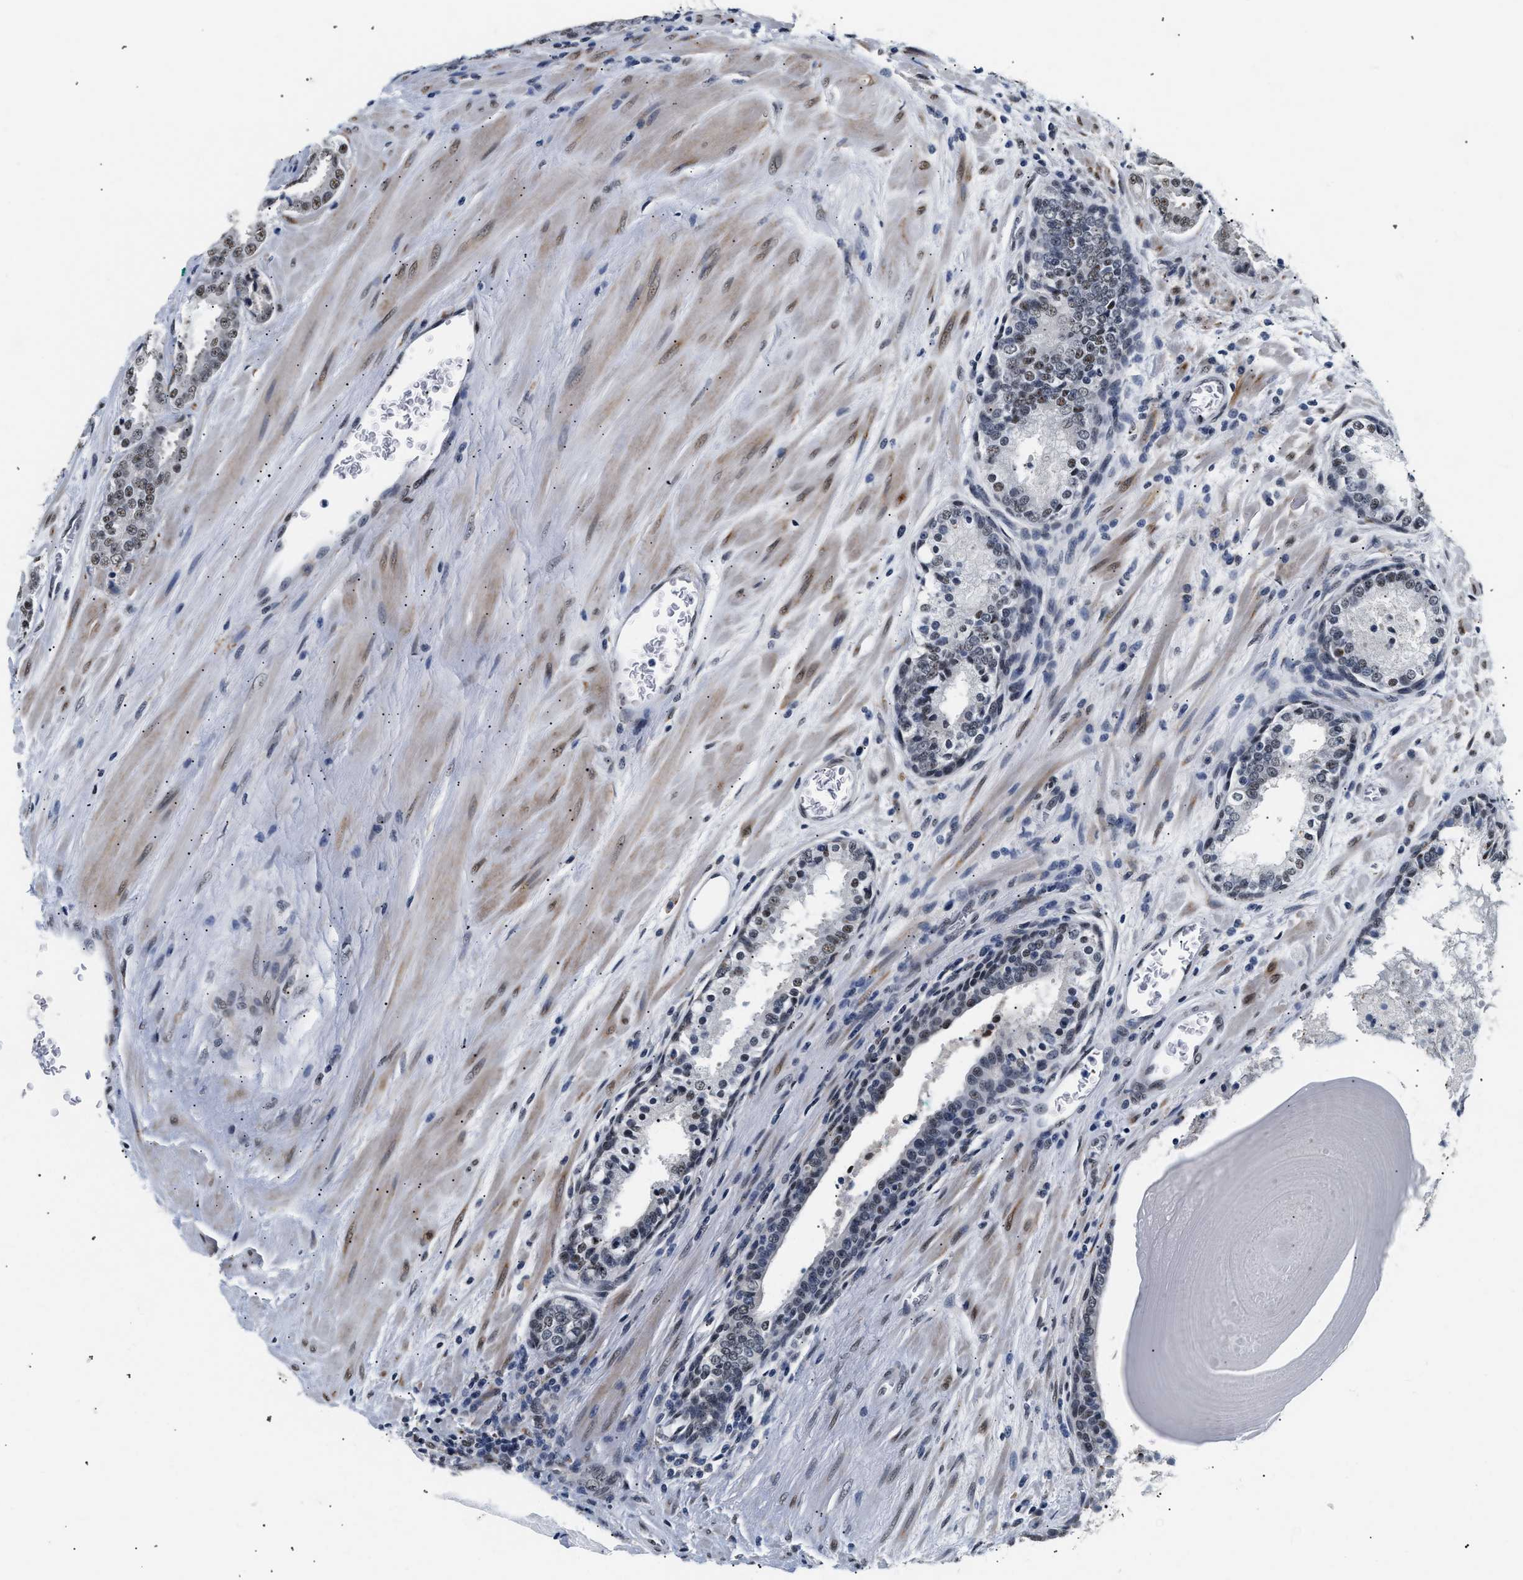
{"staining": {"intensity": "weak", "quantity": "25%-75%", "location": "nuclear"}, "tissue": "prostate cancer", "cell_type": "Tumor cells", "image_type": "cancer", "snomed": [{"axis": "morphology", "description": "Adenocarcinoma, High grade"}, {"axis": "topography", "description": "Prostate"}], "caption": "Immunohistochemical staining of human prostate cancer shows low levels of weak nuclear protein positivity in about 25%-75% of tumor cells. (DAB (3,3'-diaminobenzidine) IHC, brown staining for protein, blue staining for nuclei).", "gene": "THOC1", "patient": {"sex": "male", "age": 60}}